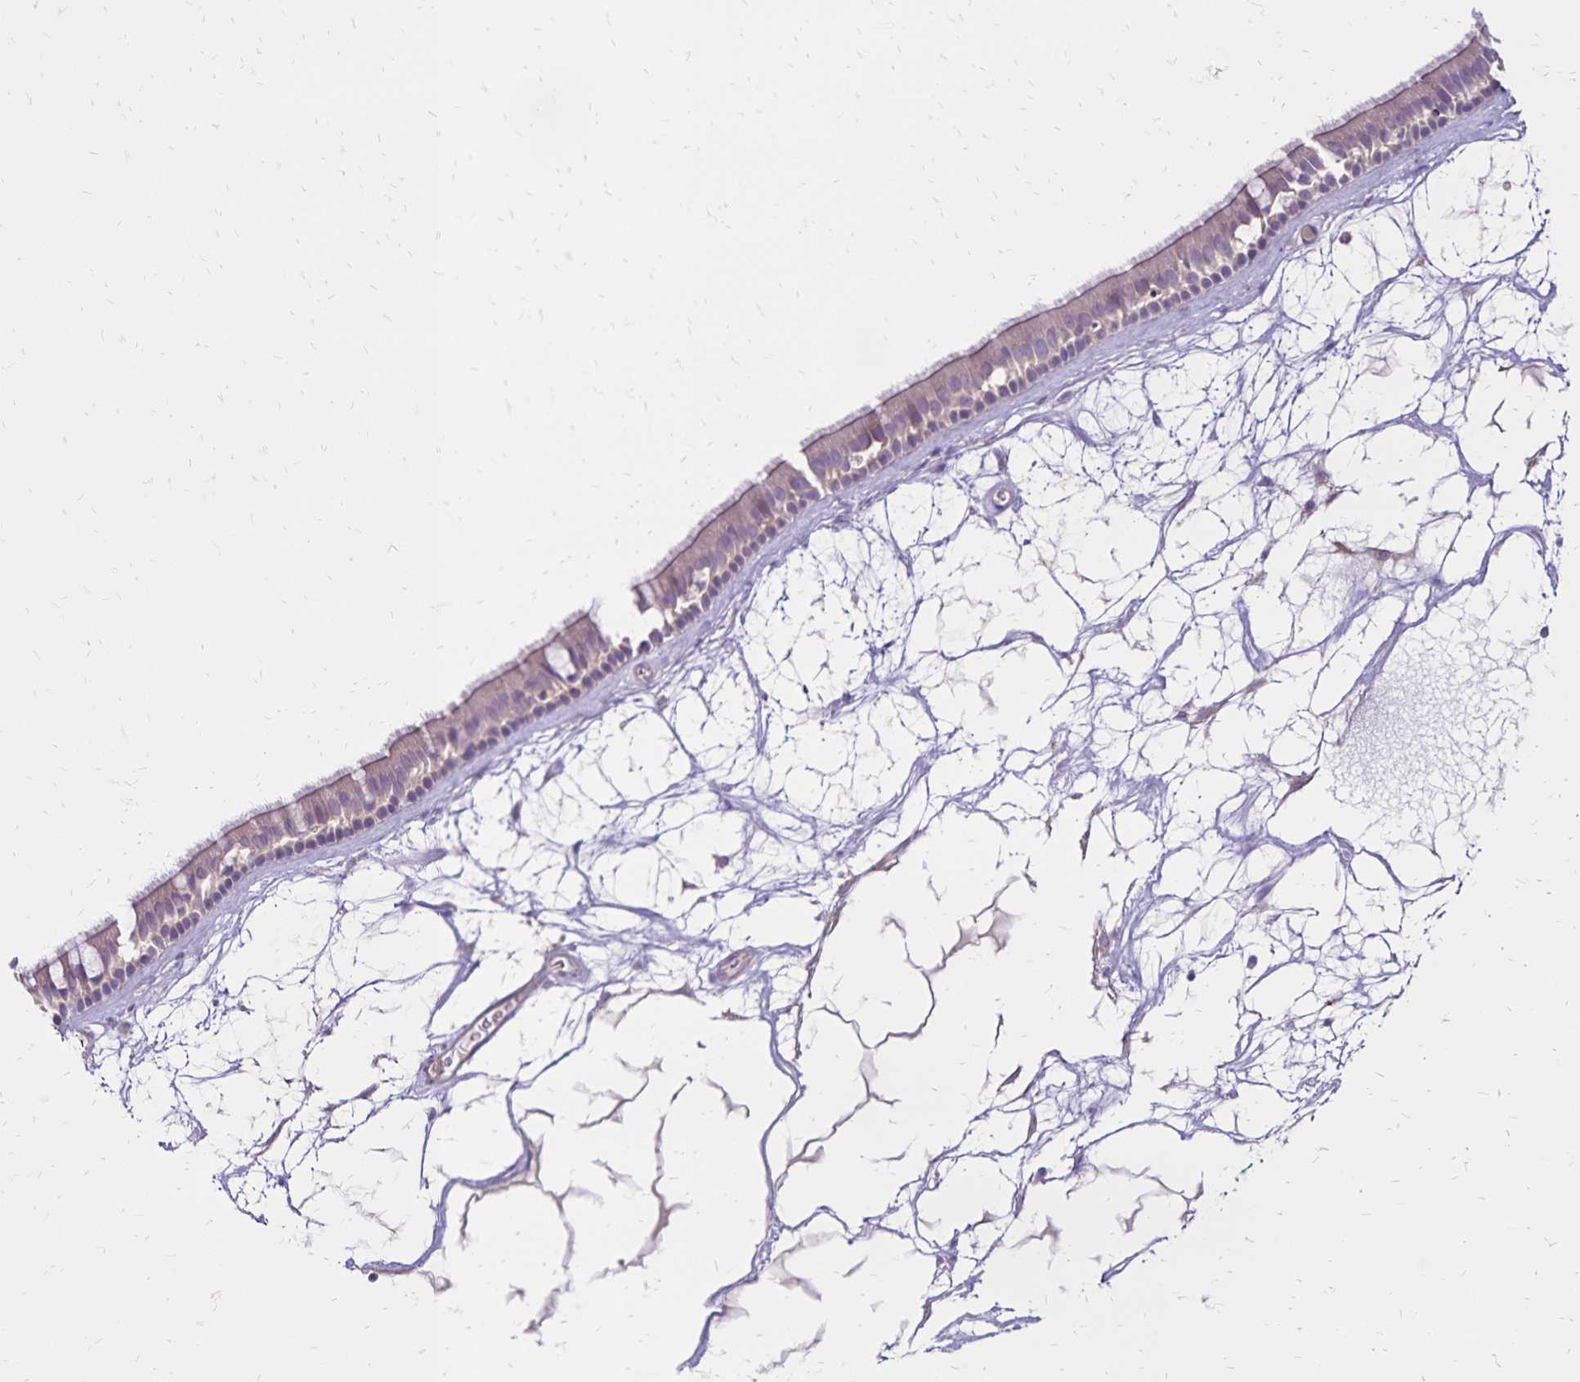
{"staining": {"intensity": "weak", "quantity": "25%-75%", "location": "cytoplasmic/membranous"}, "tissue": "nasopharynx", "cell_type": "Respiratory epithelial cells", "image_type": "normal", "snomed": [{"axis": "morphology", "description": "Normal tissue, NOS"}, {"axis": "topography", "description": "Nasopharynx"}], "caption": "Human nasopharynx stained with a brown dye exhibits weak cytoplasmic/membranous positive positivity in about 25%-75% of respiratory epithelial cells.", "gene": "FSD1", "patient": {"sex": "male", "age": 68}}